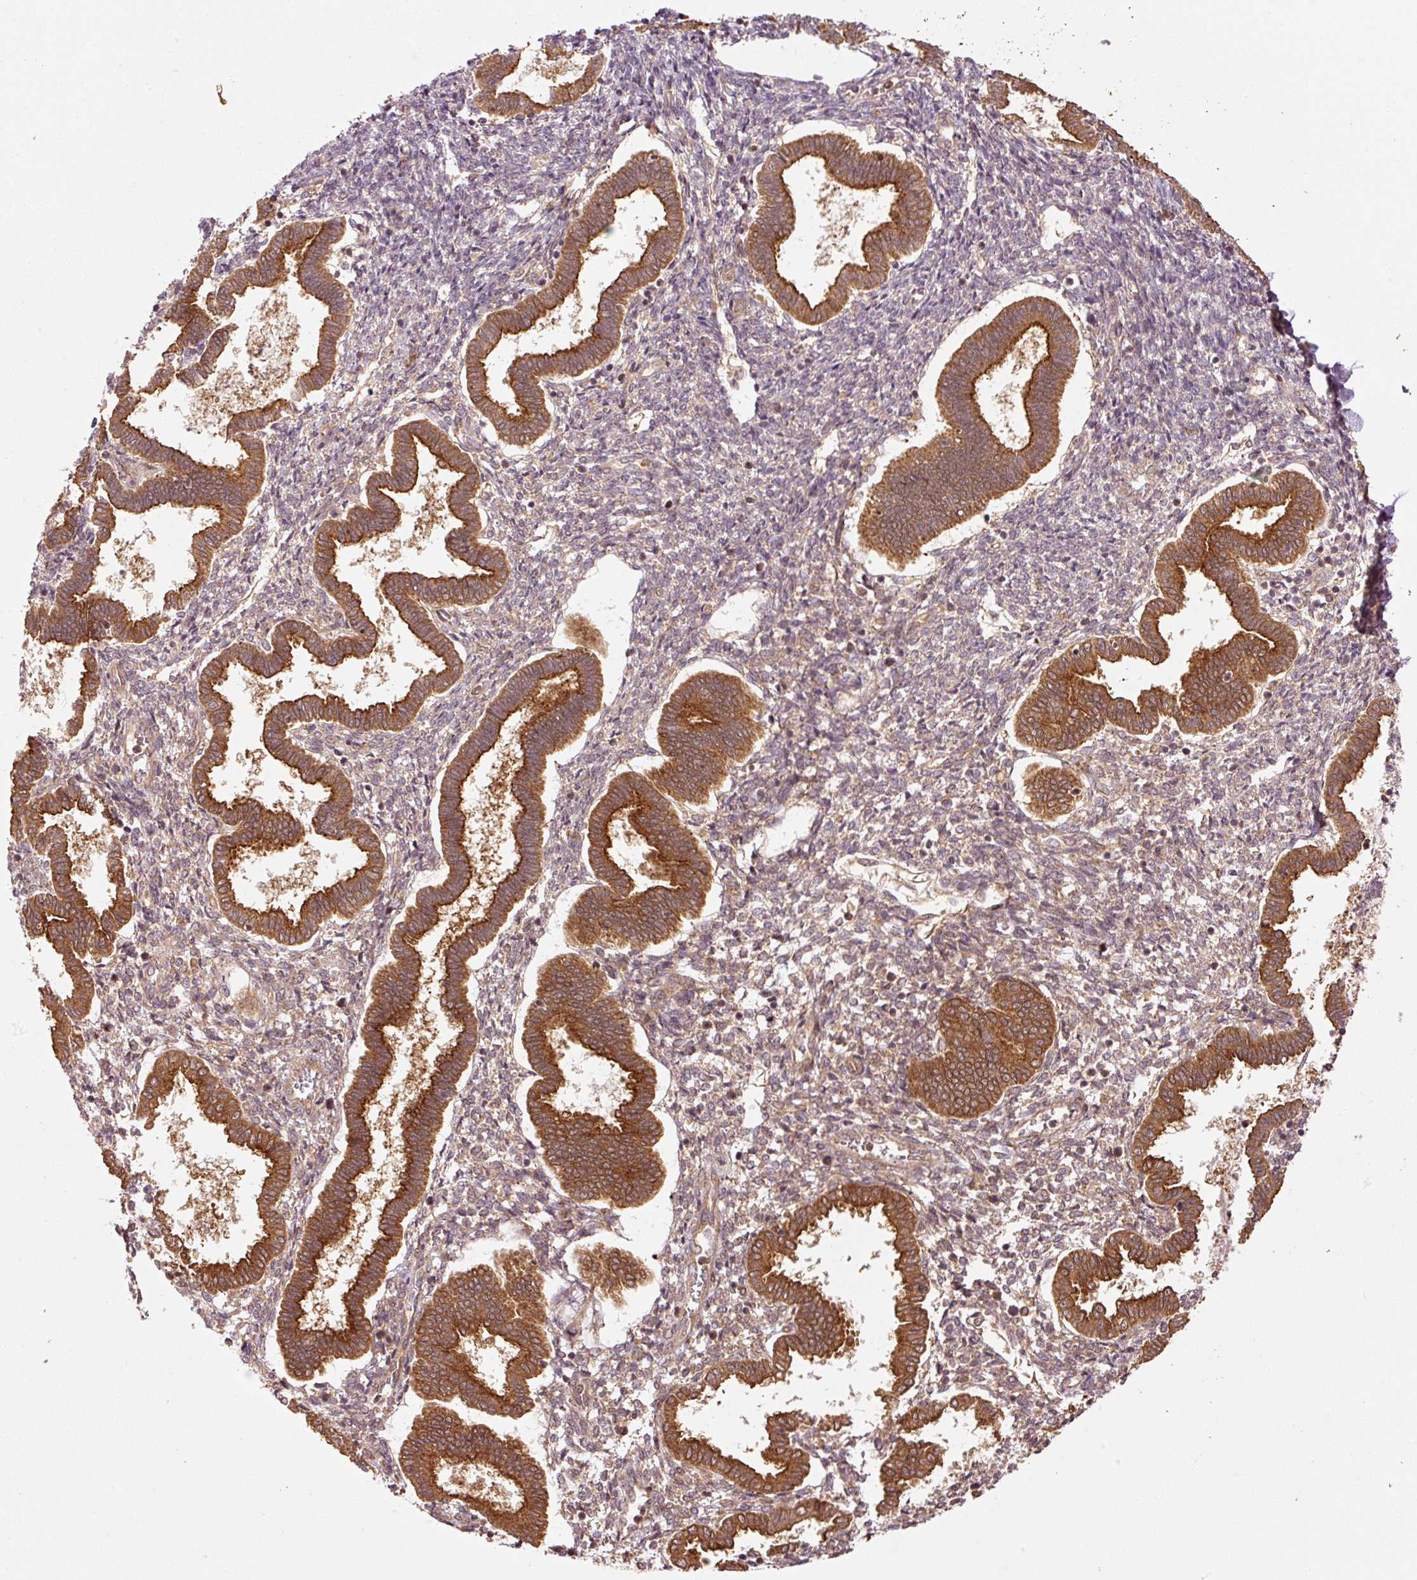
{"staining": {"intensity": "moderate", "quantity": ">75%", "location": "cytoplasmic/membranous"}, "tissue": "endometrium", "cell_type": "Cells in endometrial stroma", "image_type": "normal", "snomed": [{"axis": "morphology", "description": "Normal tissue, NOS"}, {"axis": "topography", "description": "Endometrium"}], "caption": "This is an image of IHC staining of benign endometrium, which shows moderate staining in the cytoplasmic/membranous of cells in endometrial stroma.", "gene": "OXER1", "patient": {"sex": "female", "age": 24}}